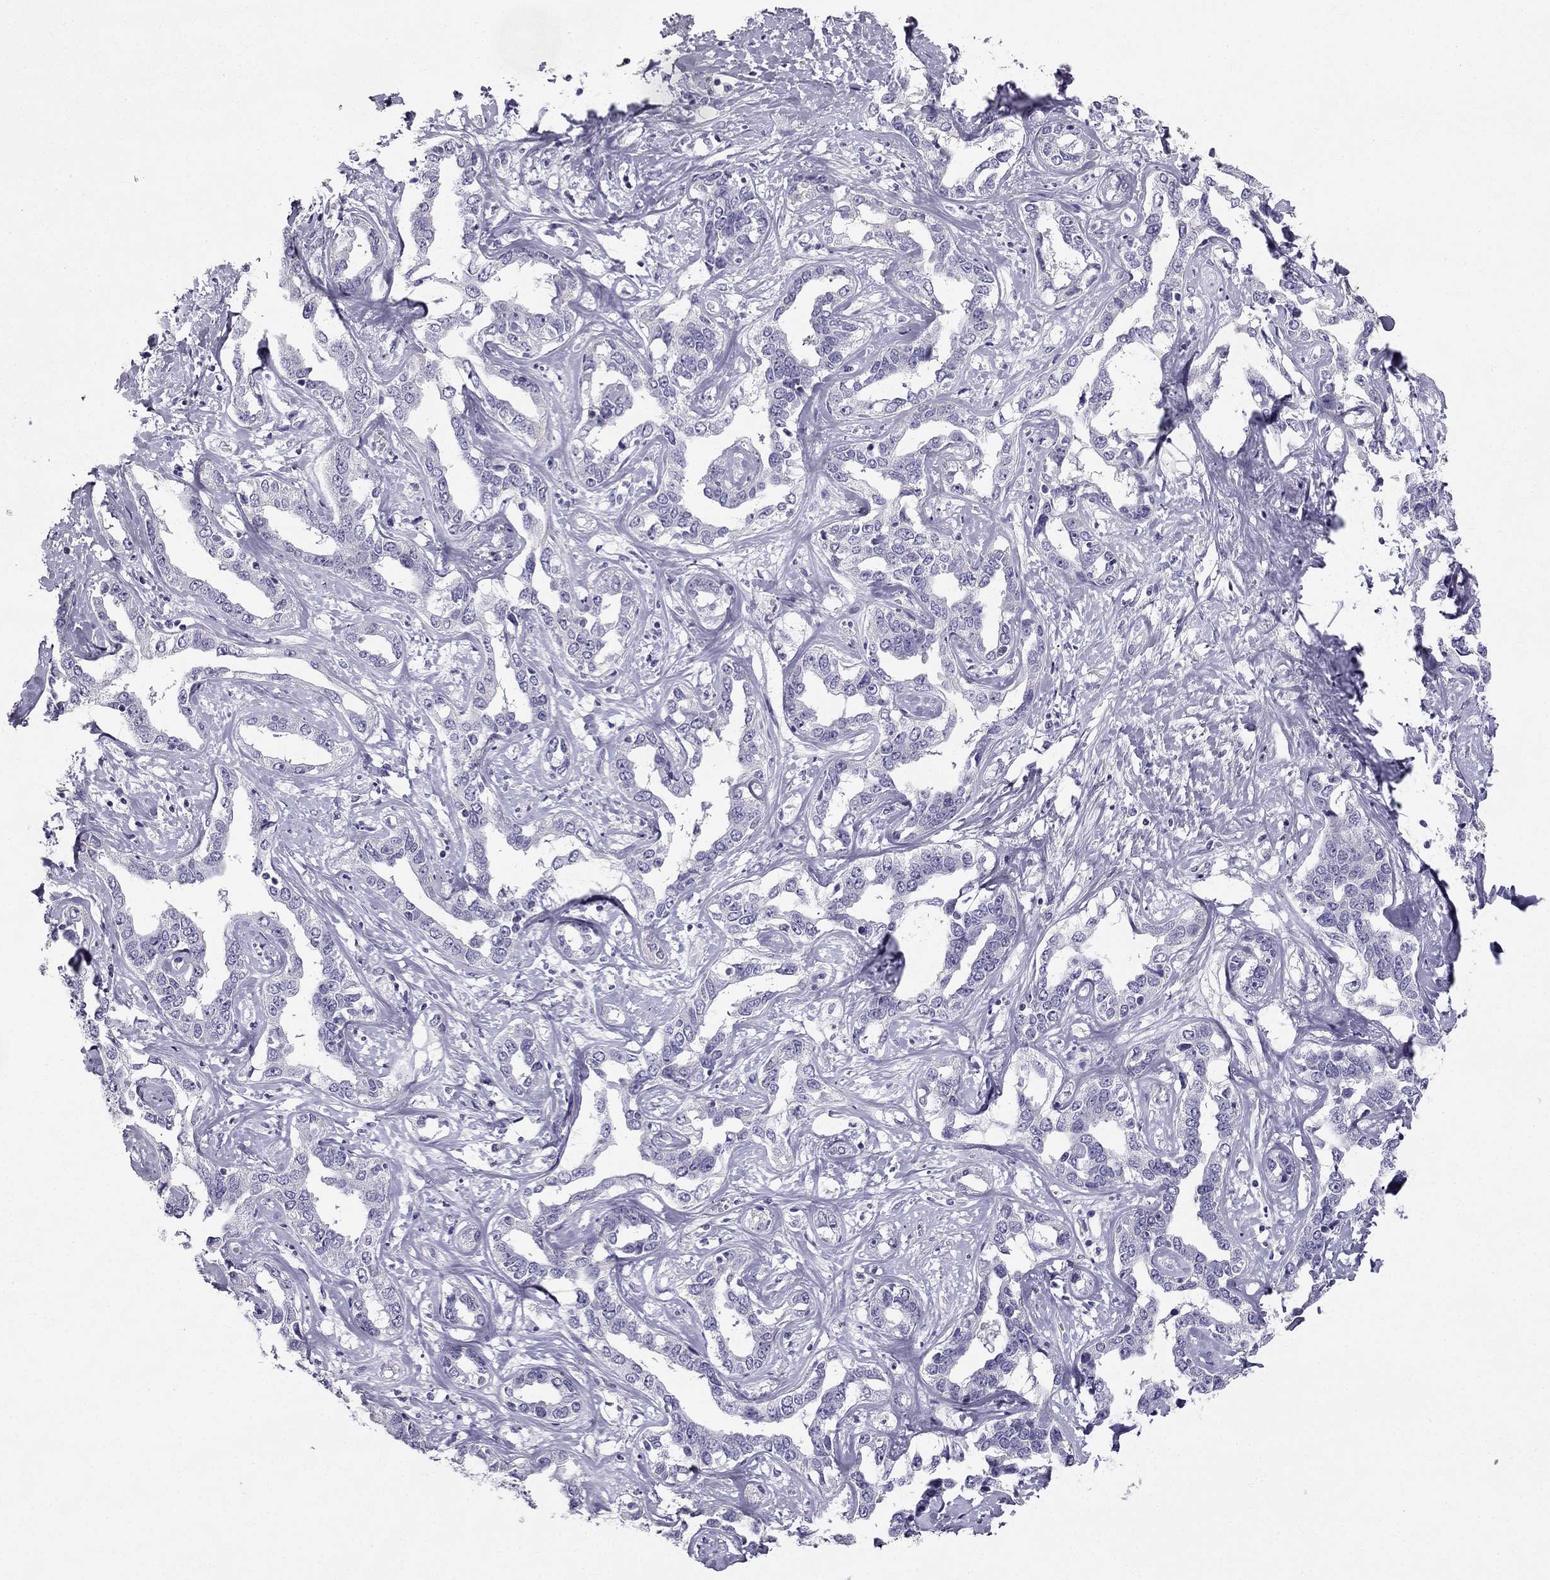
{"staining": {"intensity": "negative", "quantity": "none", "location": "none"}, "tissue": "liver cancer", "cell_type": "Tumor cells", "image_type": "cancer", "snomed": [{"axis": "morphology", "description": "Cholangiocarcinoma"}, {"axis": "topography", "description": "Liver"}], "caption": "Liver cancer stained for a protein using IHC shows no staining tumor cells.", "gene": "LMTK3", "patient": {"sex": "male", "age": 59}}